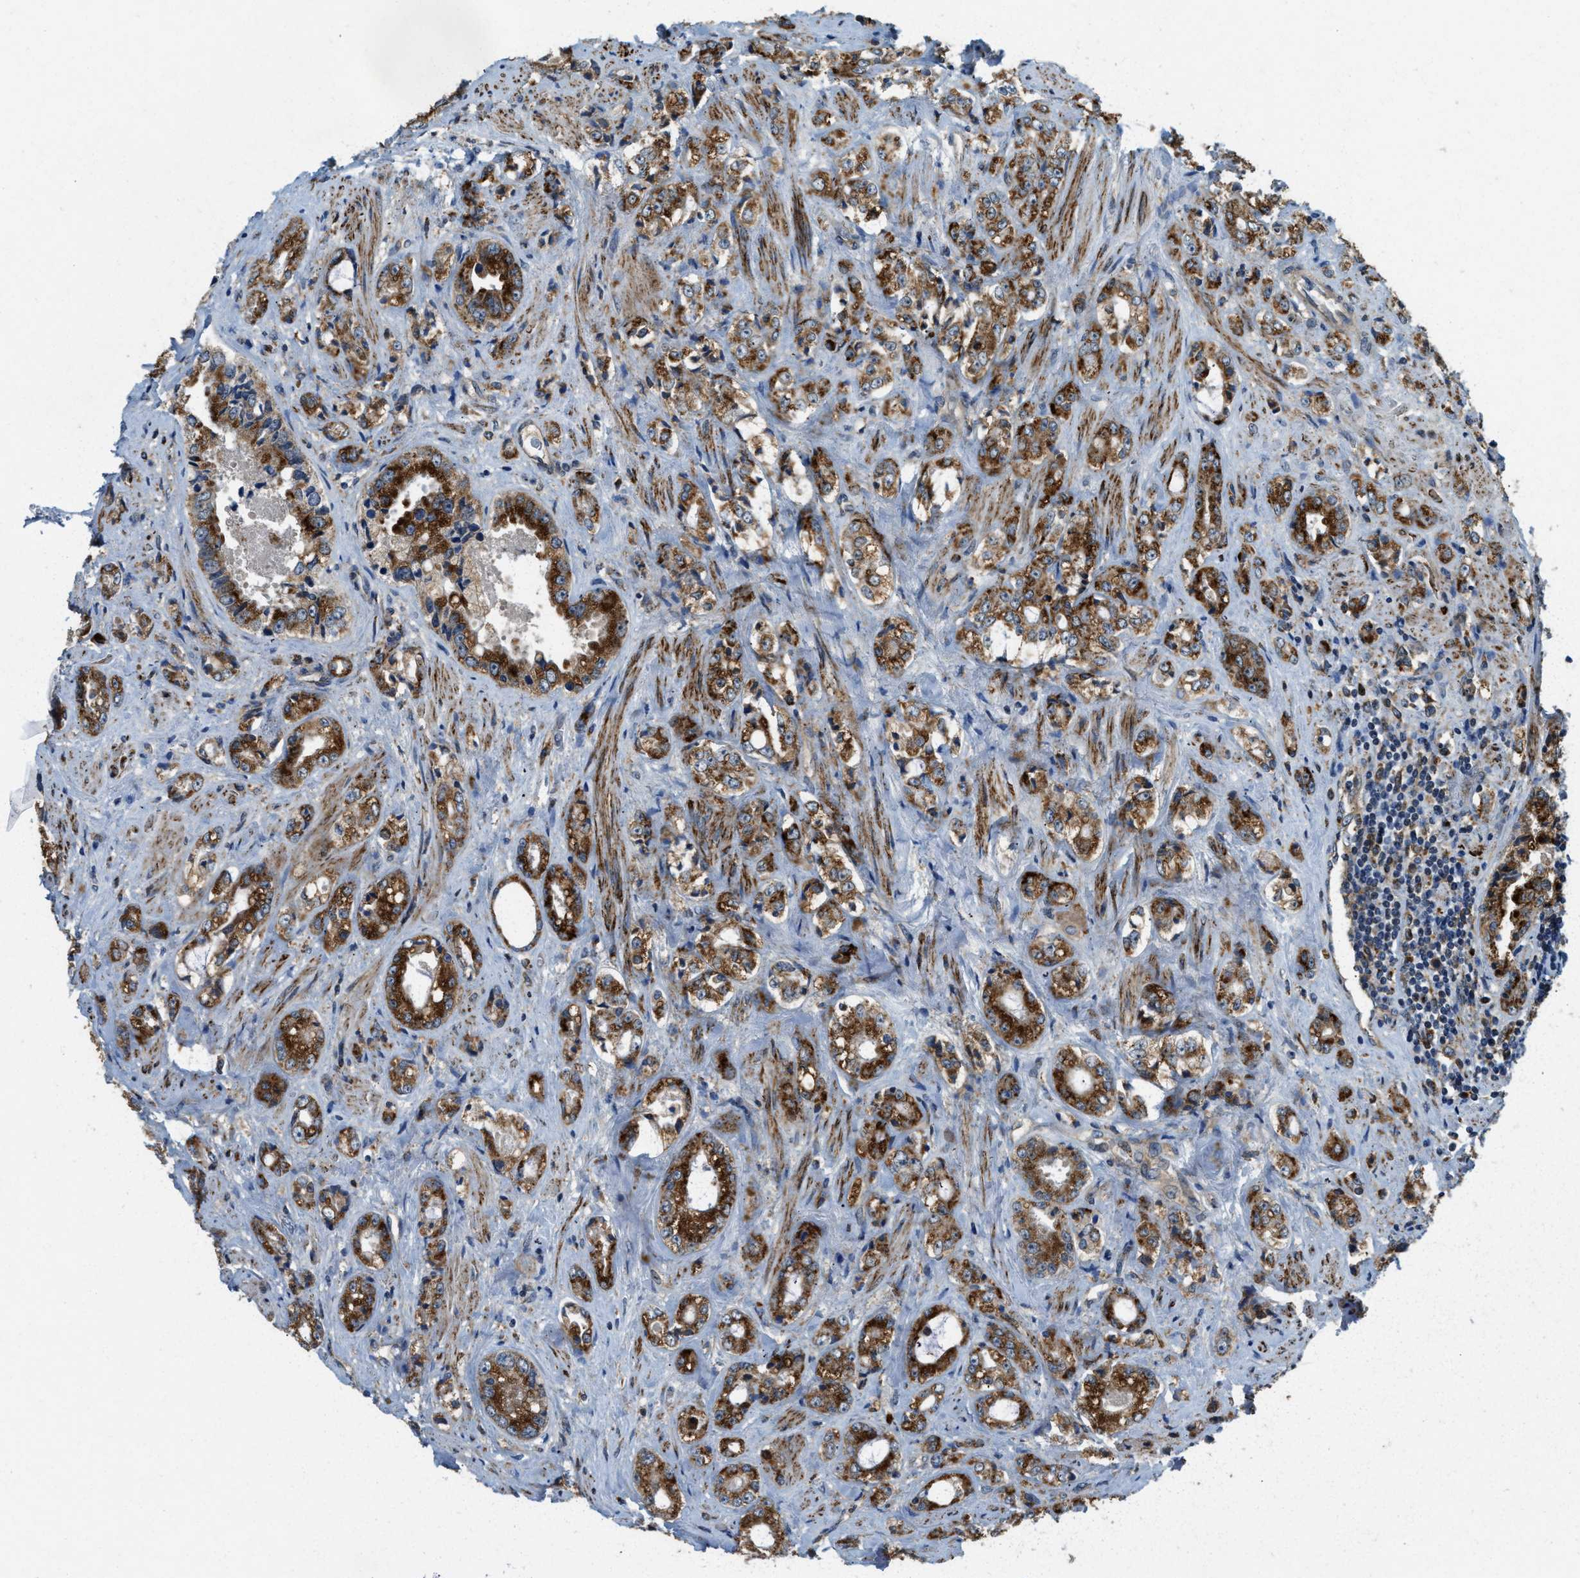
{"staining": {"intensity": "moderate", "quantity": ">75%", "location": "cytoplasmic/membranous"}, "tissue": "prostate cancer", "cell_type": "Tumor cells", "image_type": "cancer", "snomed": [{"axis": "morphology", "description": "Adenocarcinoma, High grade"}, {"axis": "topography", "description": "Prostate"}], "caption": "IHC (DAB (3,3'-diaminobenzidine)) staining of adenocarcinoma (high-grade) (prostate) exhibits moderate cytoplasmic/membranous protein positivity in about >75% of tumor cells.", "gene": "STARD3NL", "patient": {"sex": "male", "age": 61}}